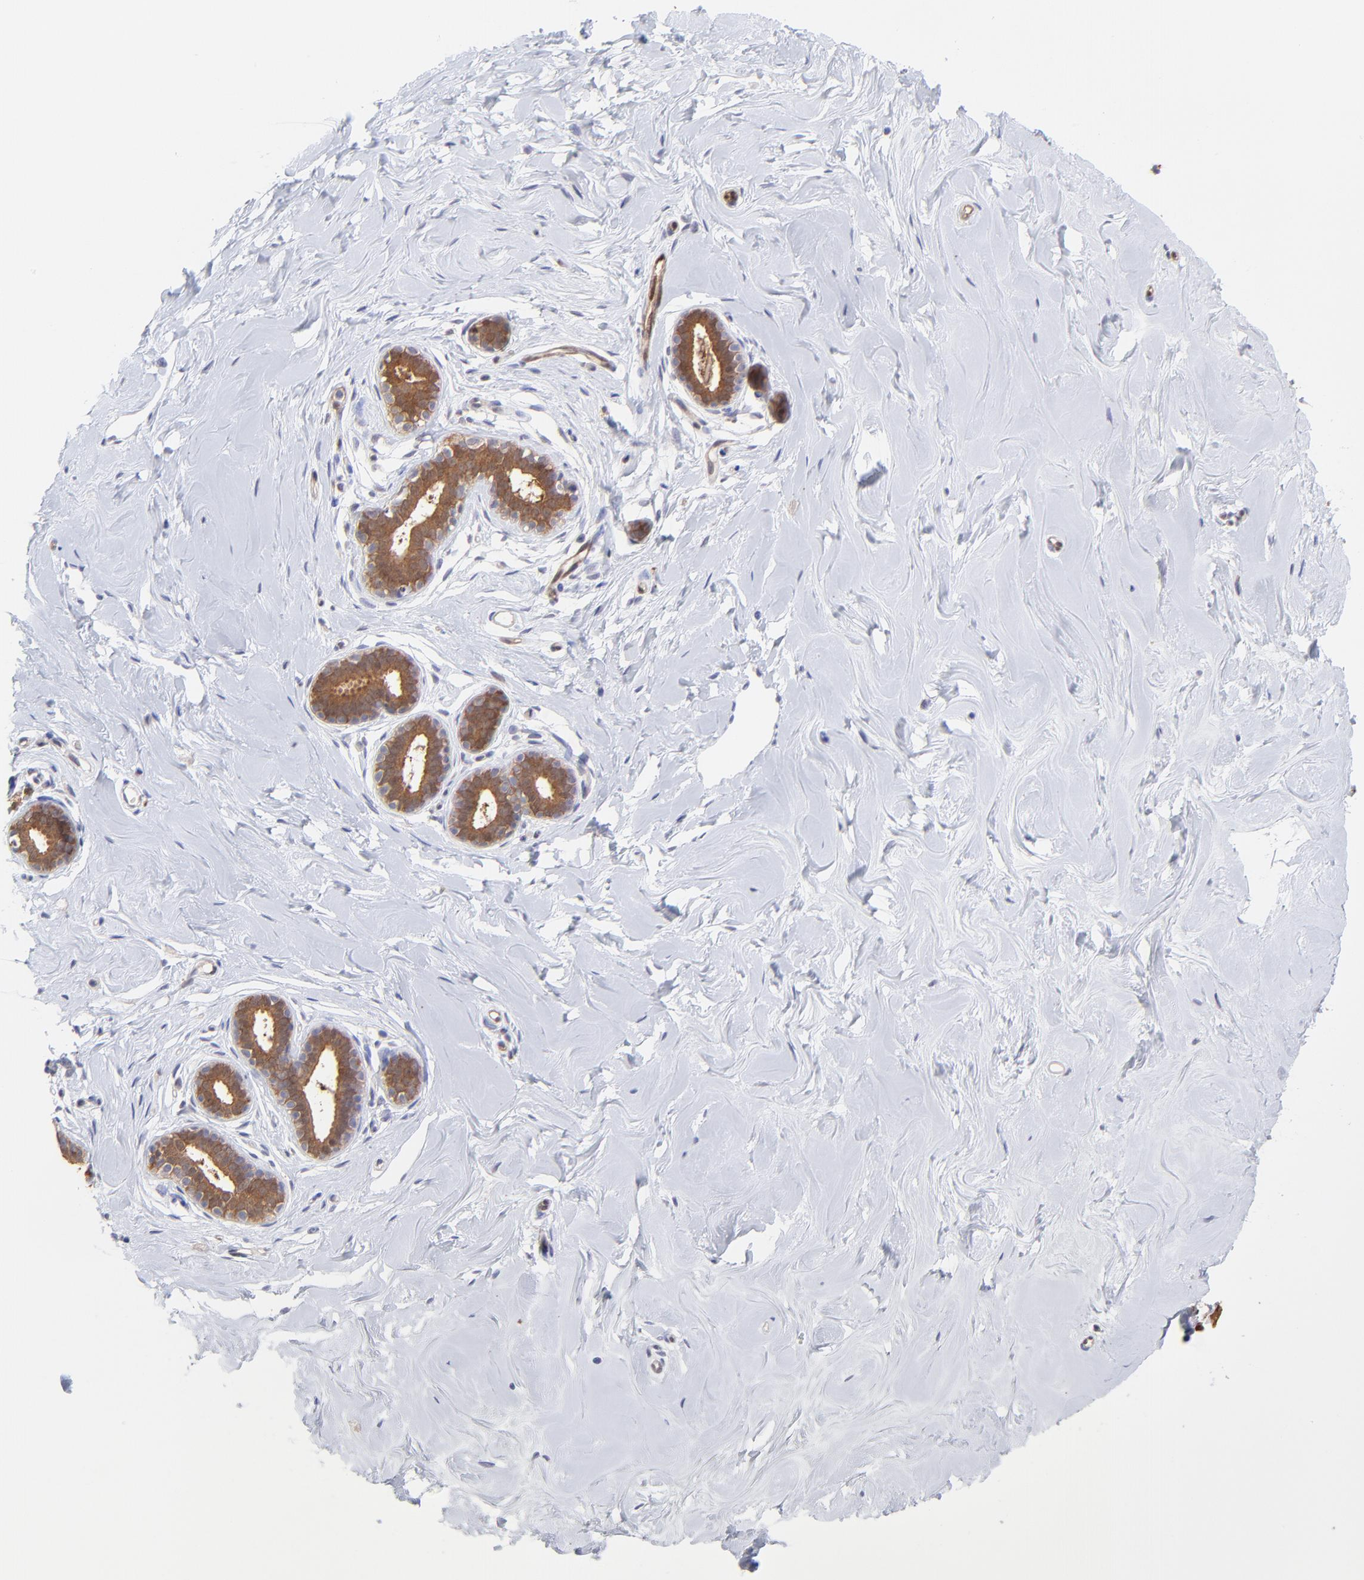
{"staining": {"intensity": "negative", "quantity": "none", "location": "none"}, "tissue": "breast", "cell_type": "Adipocytes", "image_type": "normal", "snomed": [{"axis": "morphology", "description": "Normal tissue, NOS"}, {"axis": "topography", "description": "Breast"}], "caption": "Breast stained for a protein using immunohistochemistry demonstrates no expression adipocytes.", "gene": "HYAL1", "patient": {"sex": "female", "age": 23}}